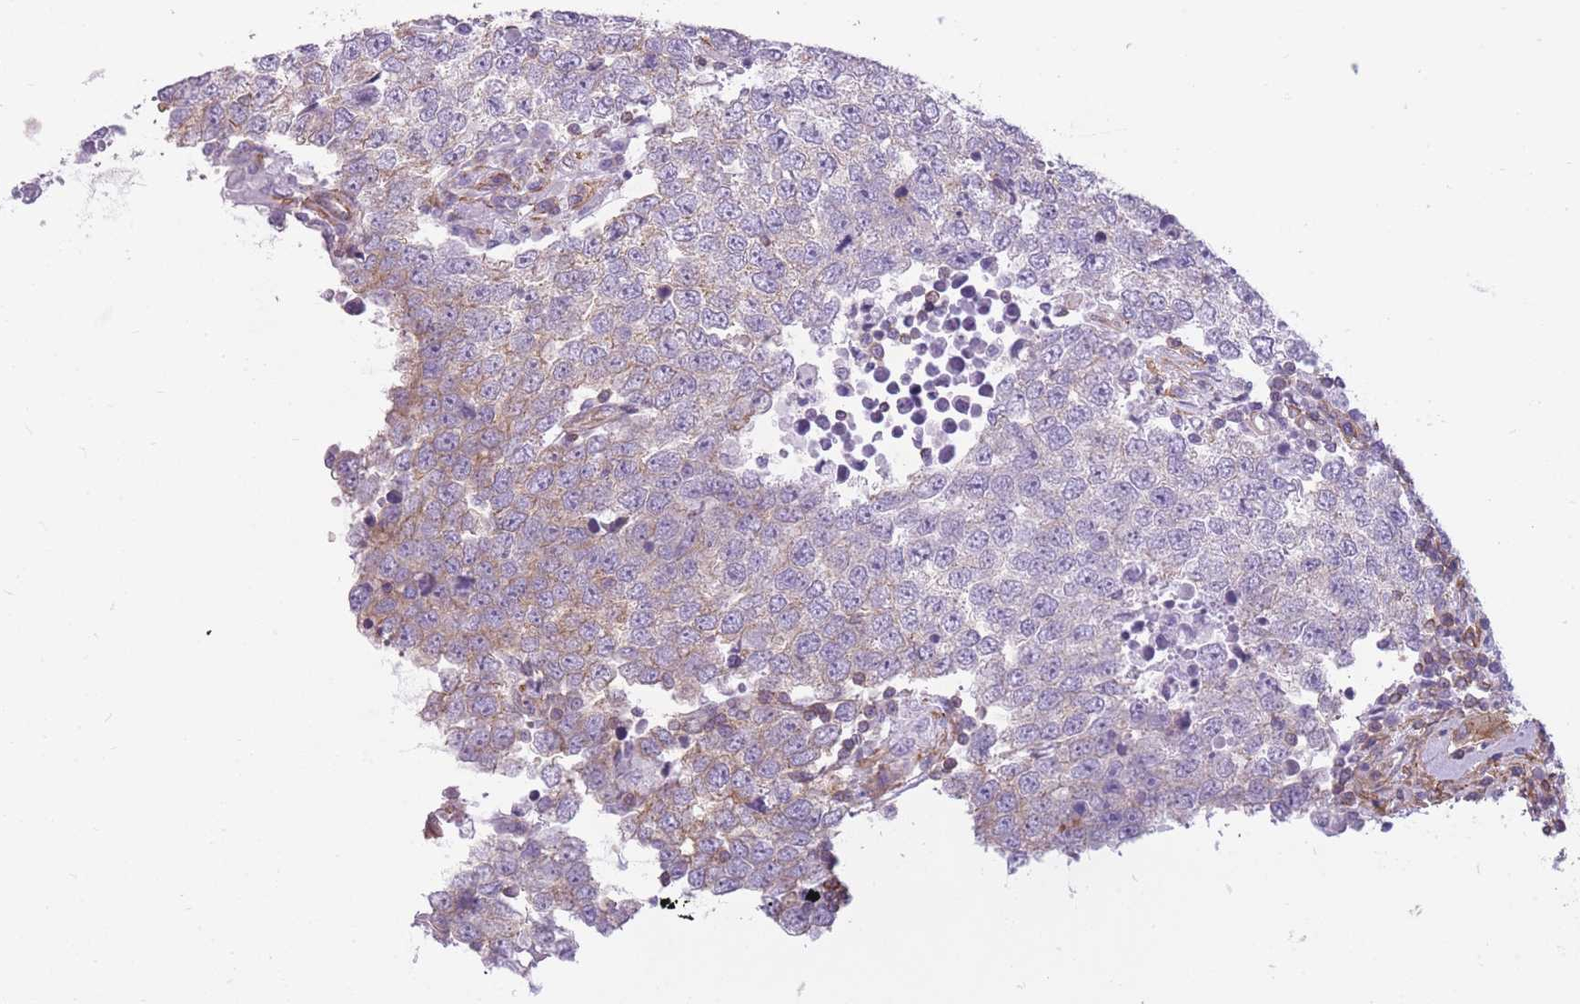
{"staining": {"intensity": "weak", "quantity": "<25%", "location": "cytoplasmic/membranous"}, "tissue": "testis cancer", "cell_type": "Tumor cells", "image_type": "cancer", "snomed": [{"axis": "morphology", "description": "Seminoma, NOS"}, {"axis": "morphology", "description": "Carcinoma, Embryonal, NOS"}, {"axis": "topography", "description": "Testis"}], "caption": "IHC of testis cancer shows no expression in tumor cells.", "gene": "ADD1", "patient": {"sex": "male", "age": 28}}